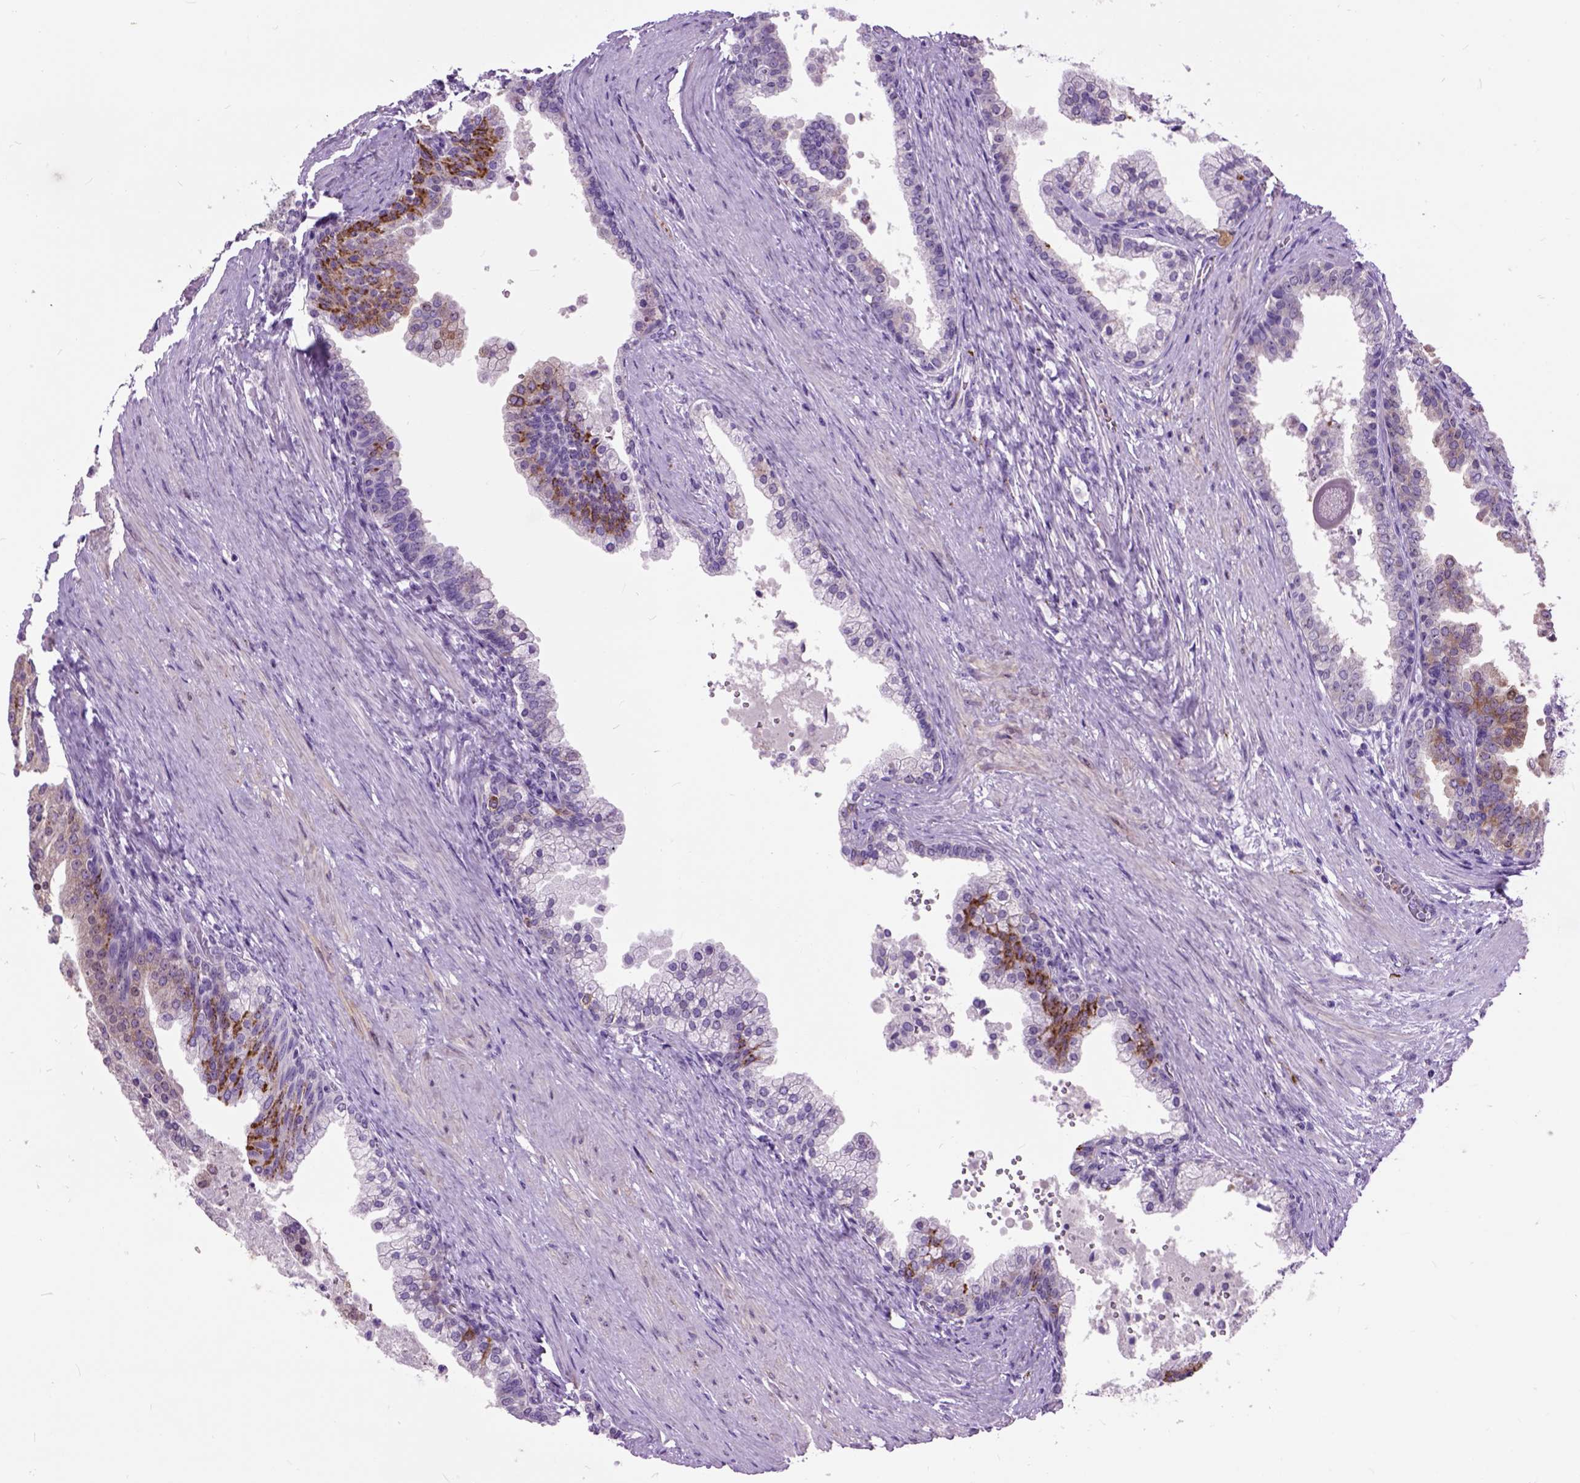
{"staining": {"intensity": "moderate", "quantity": "<25%", "location": "cytoplasmic/membranous"}, "tissue": "prostate cancer", "cell_type": "Tumor cells", "image_type": "cancer", "snomed": [{"axis": "morphology", "description": "Adenocarcinoma, NOS"}, {"axis": "topography", "description": "Prostate and seminal vesicle, NOS"}, {"axis": "topography", "description": "Prostate"}], "caption": "Immunohistochemistry micrograph of prostate adenocarcinoma stained for a protein (brown), which displays low levels of moderate cytoplasmic/membranous staining in about <25% of tumor cells.", "gene": "MAPT", "patient": {"sex": "male", "age": 44}}